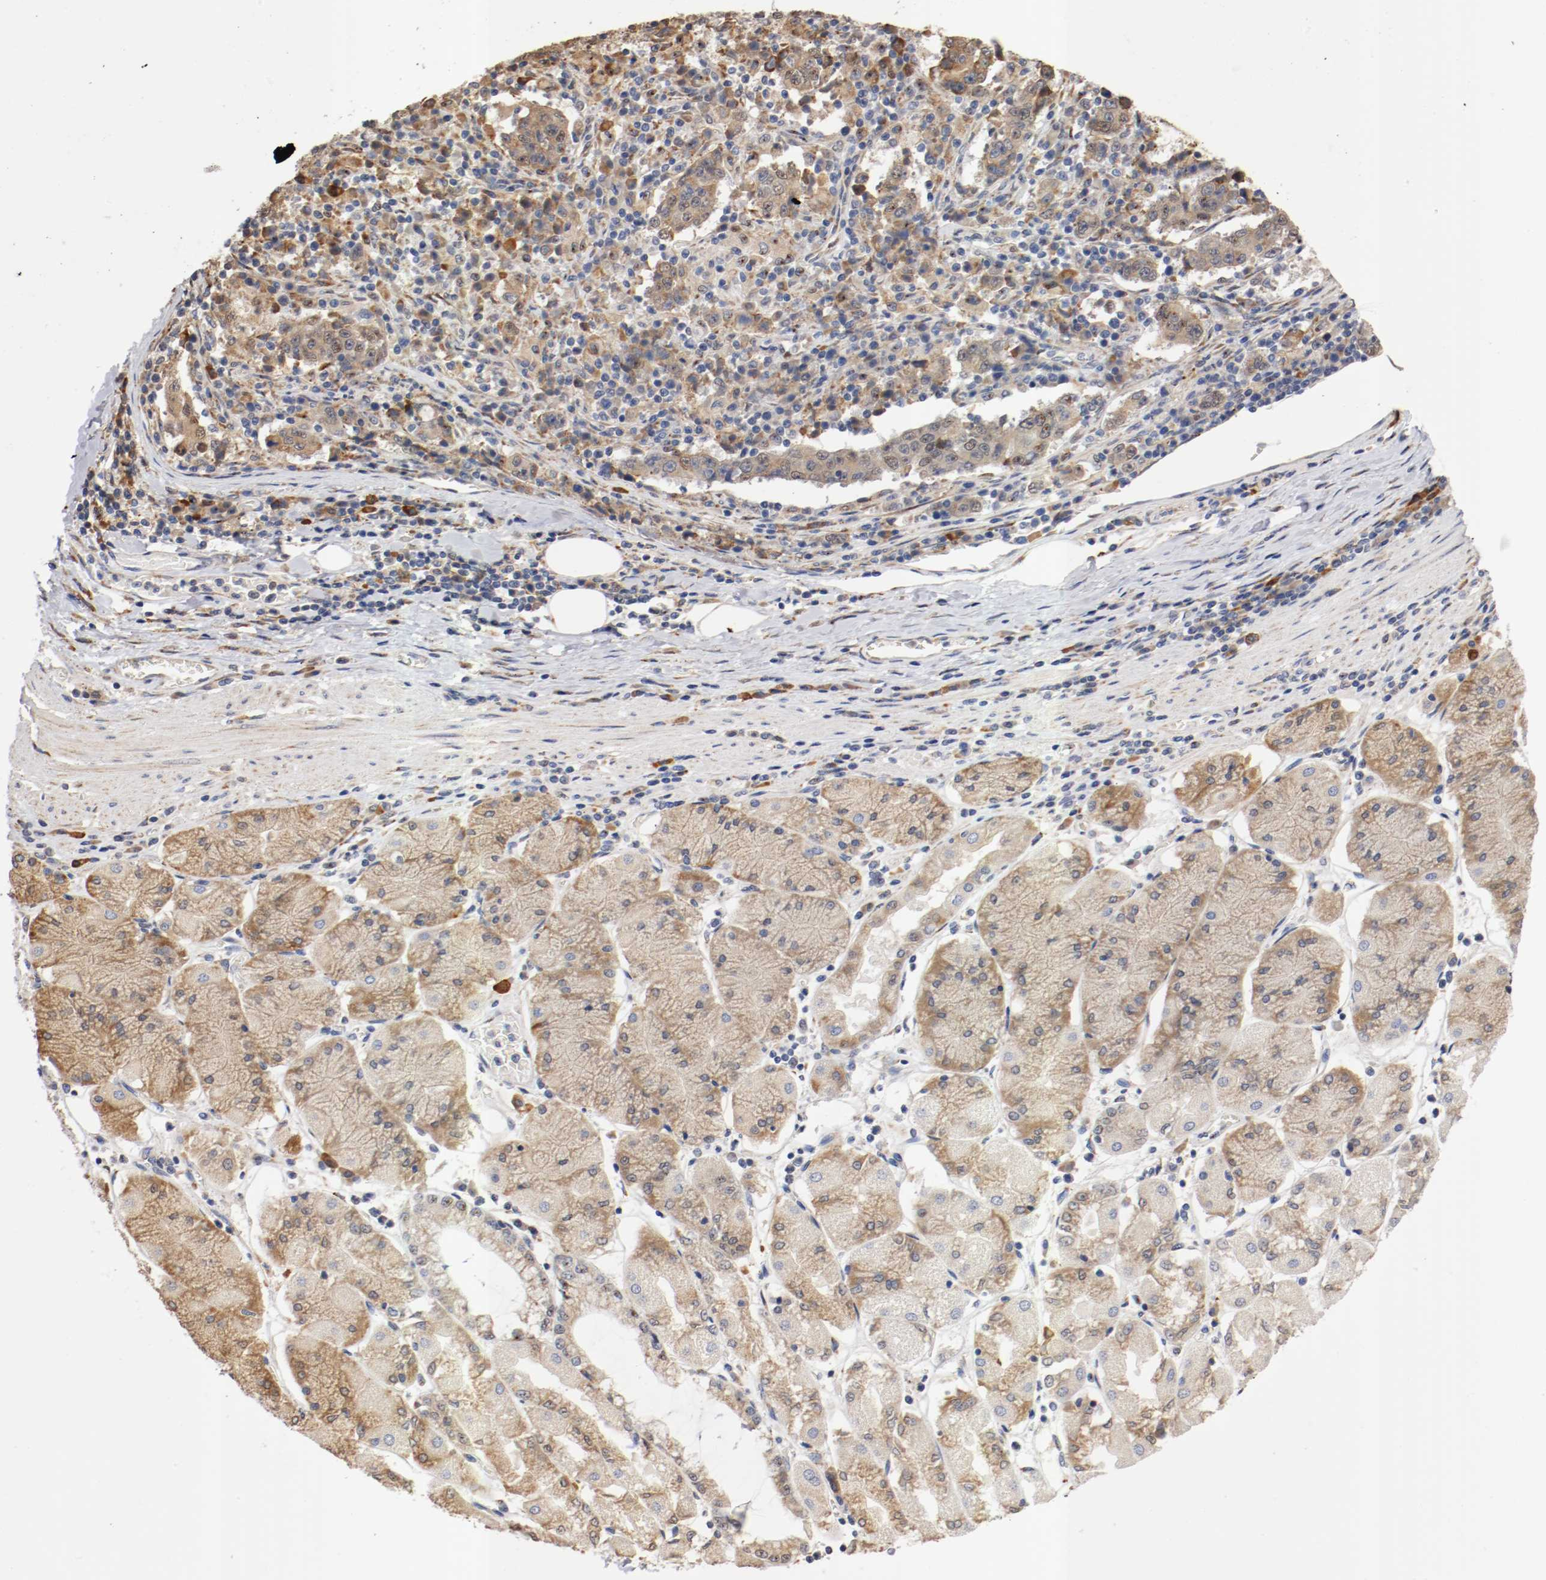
{"staining": {"intensity": "moderate", "quantity": ">75%", "location": "cytoplasmic/membranous"}, "tissue": "stomach cancer", "cell_type": "Tumor cells", "image_type": "cancer", "snomed": [{"axis": "morphology", "description": "Normal tissue, NOS"}, {"axis": "morphology", "description": "Adenocarcinoma, NOS"}, {"axis": "topography", "description": "Stomach, upper"}, {"axis": "topography", "description": "Stomach"}], "caption": "Immunohistochemical staining of human adenocarcinoma (stomach) exhibits medium levels of moderate cytoplasmic/membranous protein positivity in approximately >75% of tumor cells.", "gene": "TNFSF13", "patient": {"sex": "male", "age": 59}}